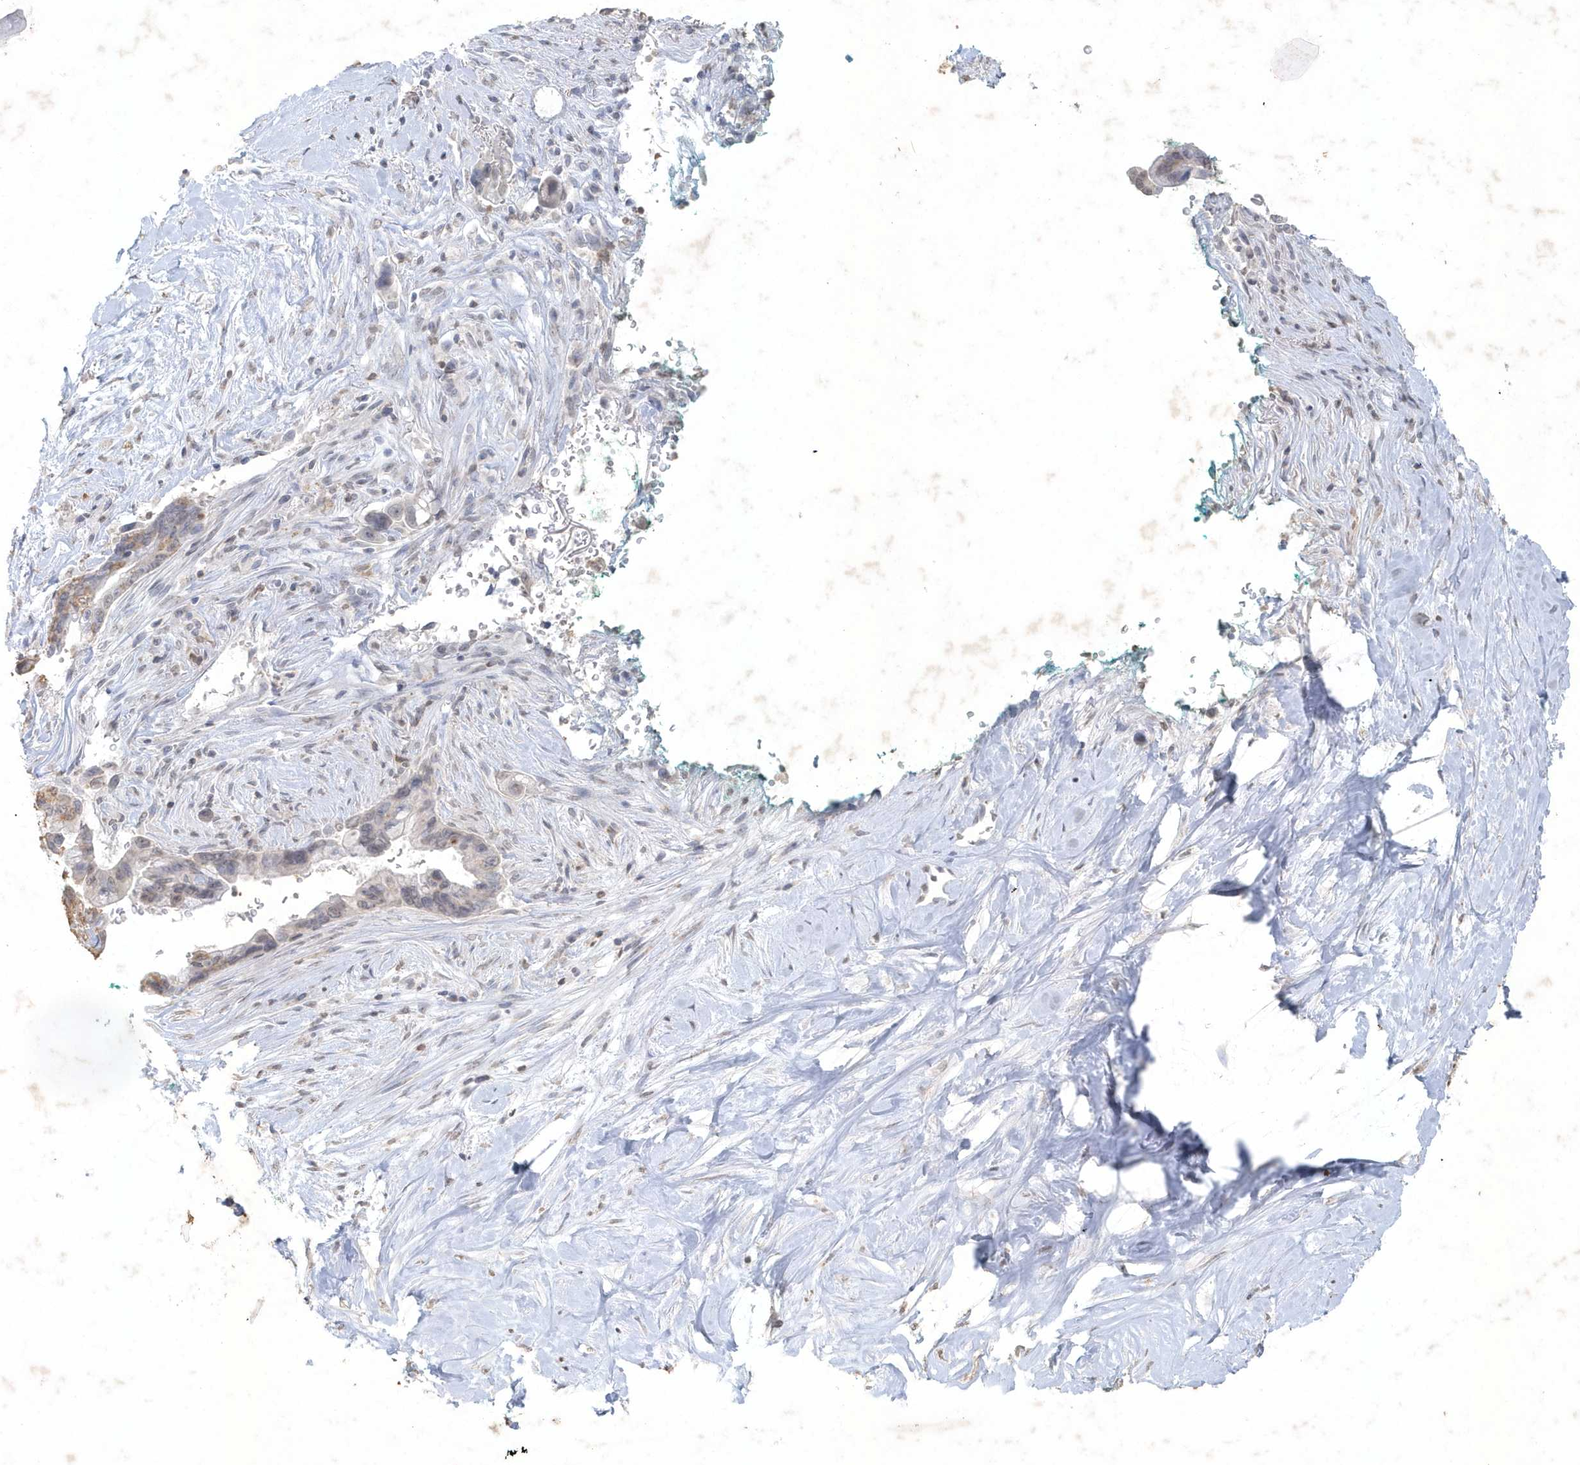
{"staining": {"intensity": "weak", "quantity": "<25%", "location": "cytoplasmic/membranous"}, "tissue": "pancreatic cancer", "cell_type": "Tumor cells", "image_type": "cancer", "snomed": [{"axis": "morphology", "description": "Adenocarcinoma, NOS"}, {"axis": "topography", "description": "Pancreas"}], "caption": "There is no significant positivity in tumor cells of pancreatic cancer.", "gene": "PDCD1", "patient": {"sex": "female", "age": 72}}